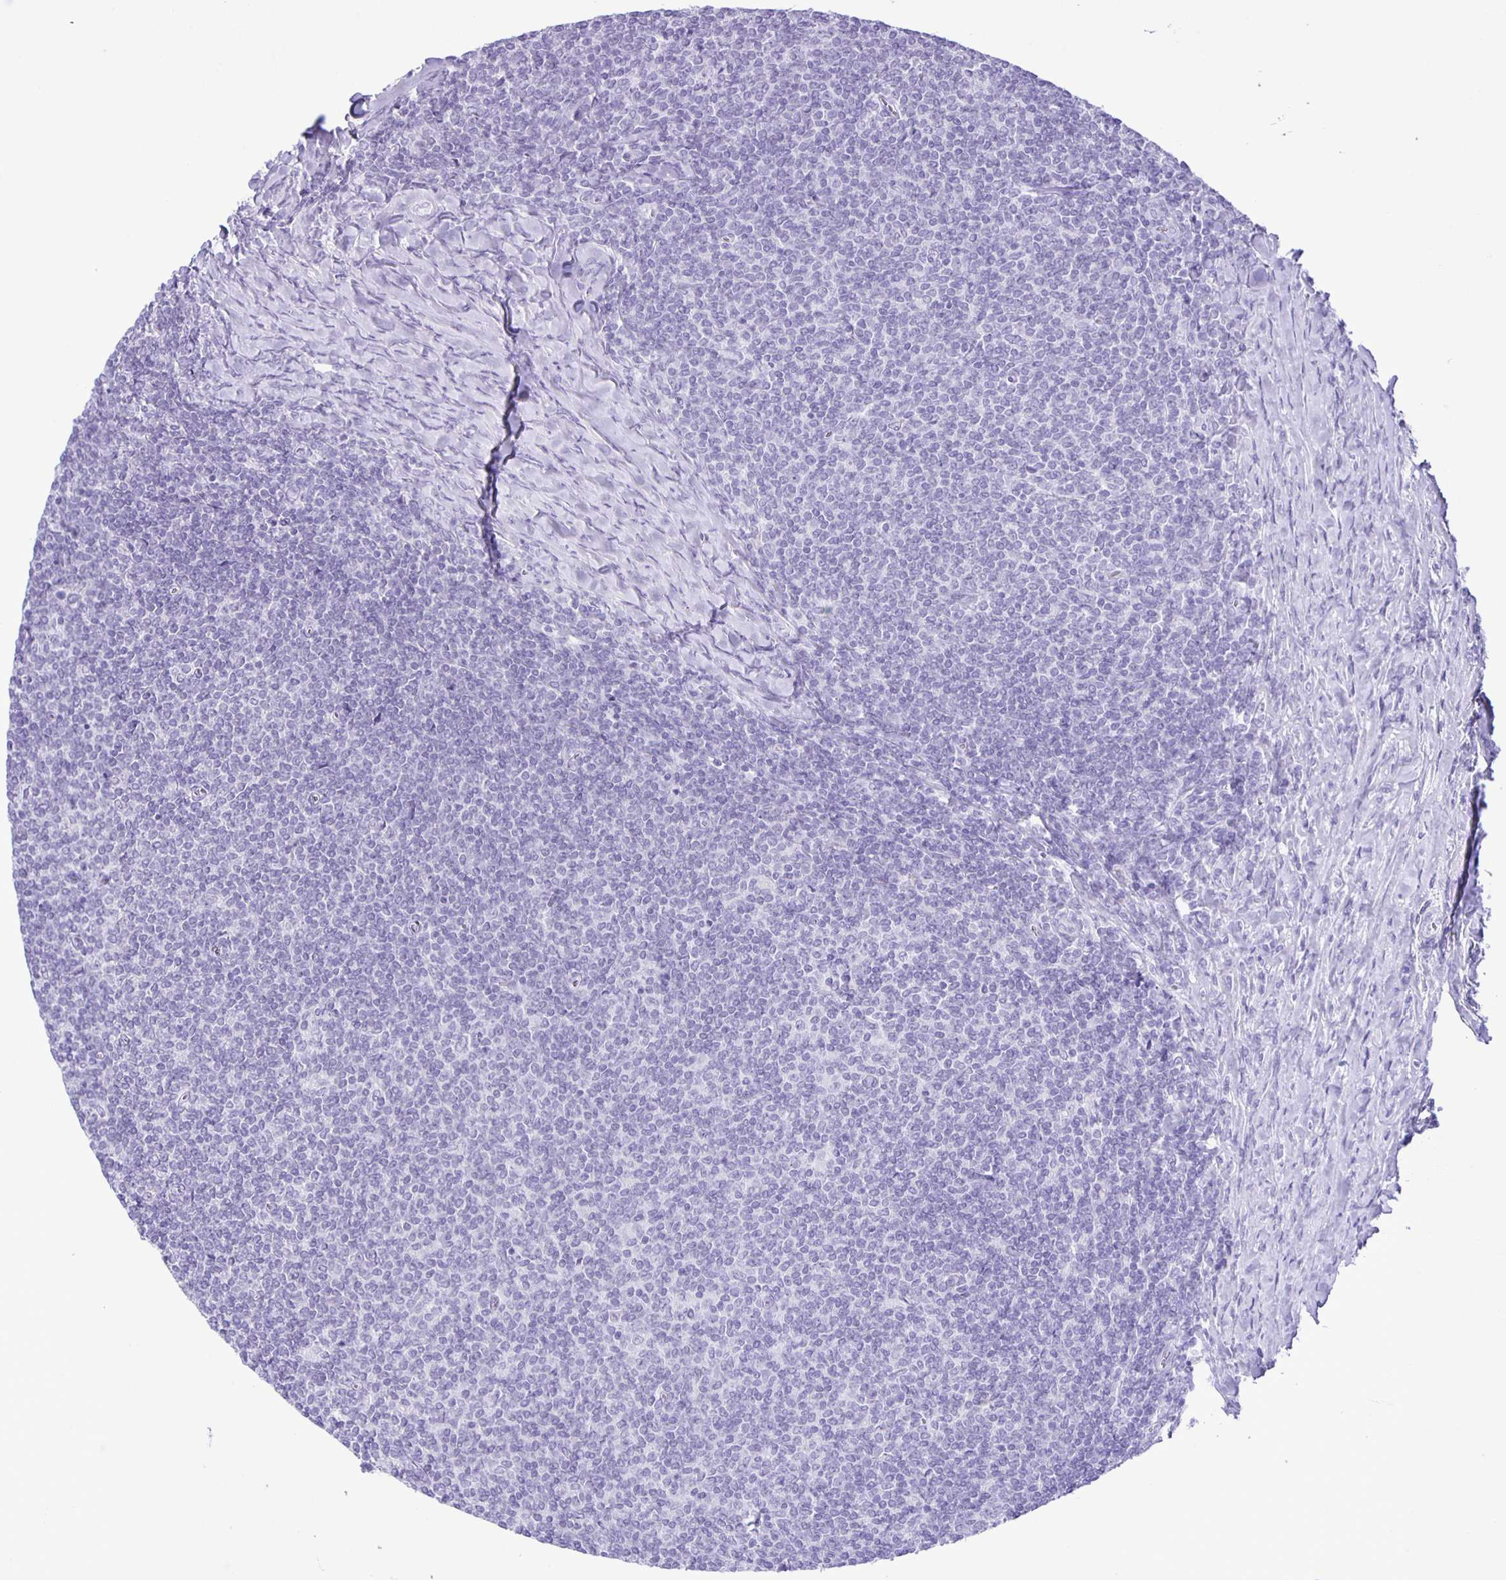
{"staining": {"intensity": "negative", "quantity": "none", "location": "none"}, "tissue": "lymphoma", "cell_type": "Tumor cells", "image_type": "cancer", "snomed": [{"axis": "morphology", "description": "Malignant lymphoma, non-Hodgkin's type, Low grade"}, {"axis": "topography", "description": "Lymph node"}], "caption": "Tumor cells show no significant protein expression in lymphoma.", "gene": "EZHIP", "patient": {"sex": "male", "age": 52}}